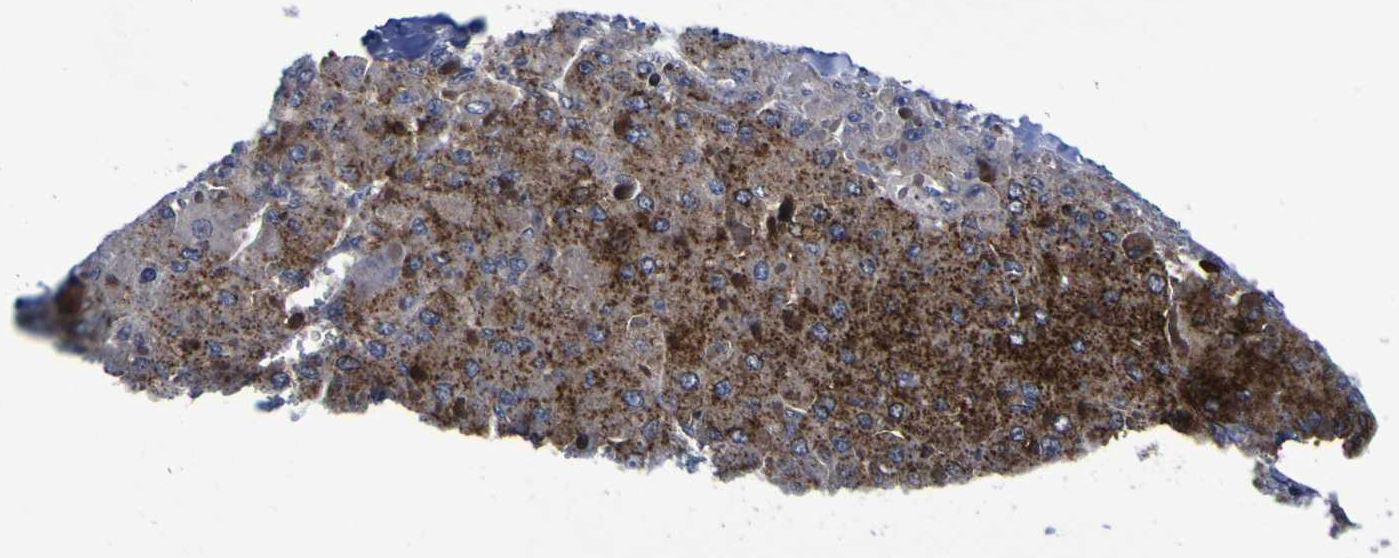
{"staining": {"intensity": "negative", "quantity": "none", "location": "none"}, "tissue": "liver cancer", "cell_type": "Tumor cells", "image_type": "cancer", "snomed": [{"axis": "morphology", "description": "Carcinoma, Hepatocellular, NOS"}, {"axis": "topography", "description": "Liver"}], "caption": "There is no significant staining in tumor cells of hepatocellular carcinoma (liver).", "gene": "MGLL", "patient": {"sex": "female", "age": 73}}